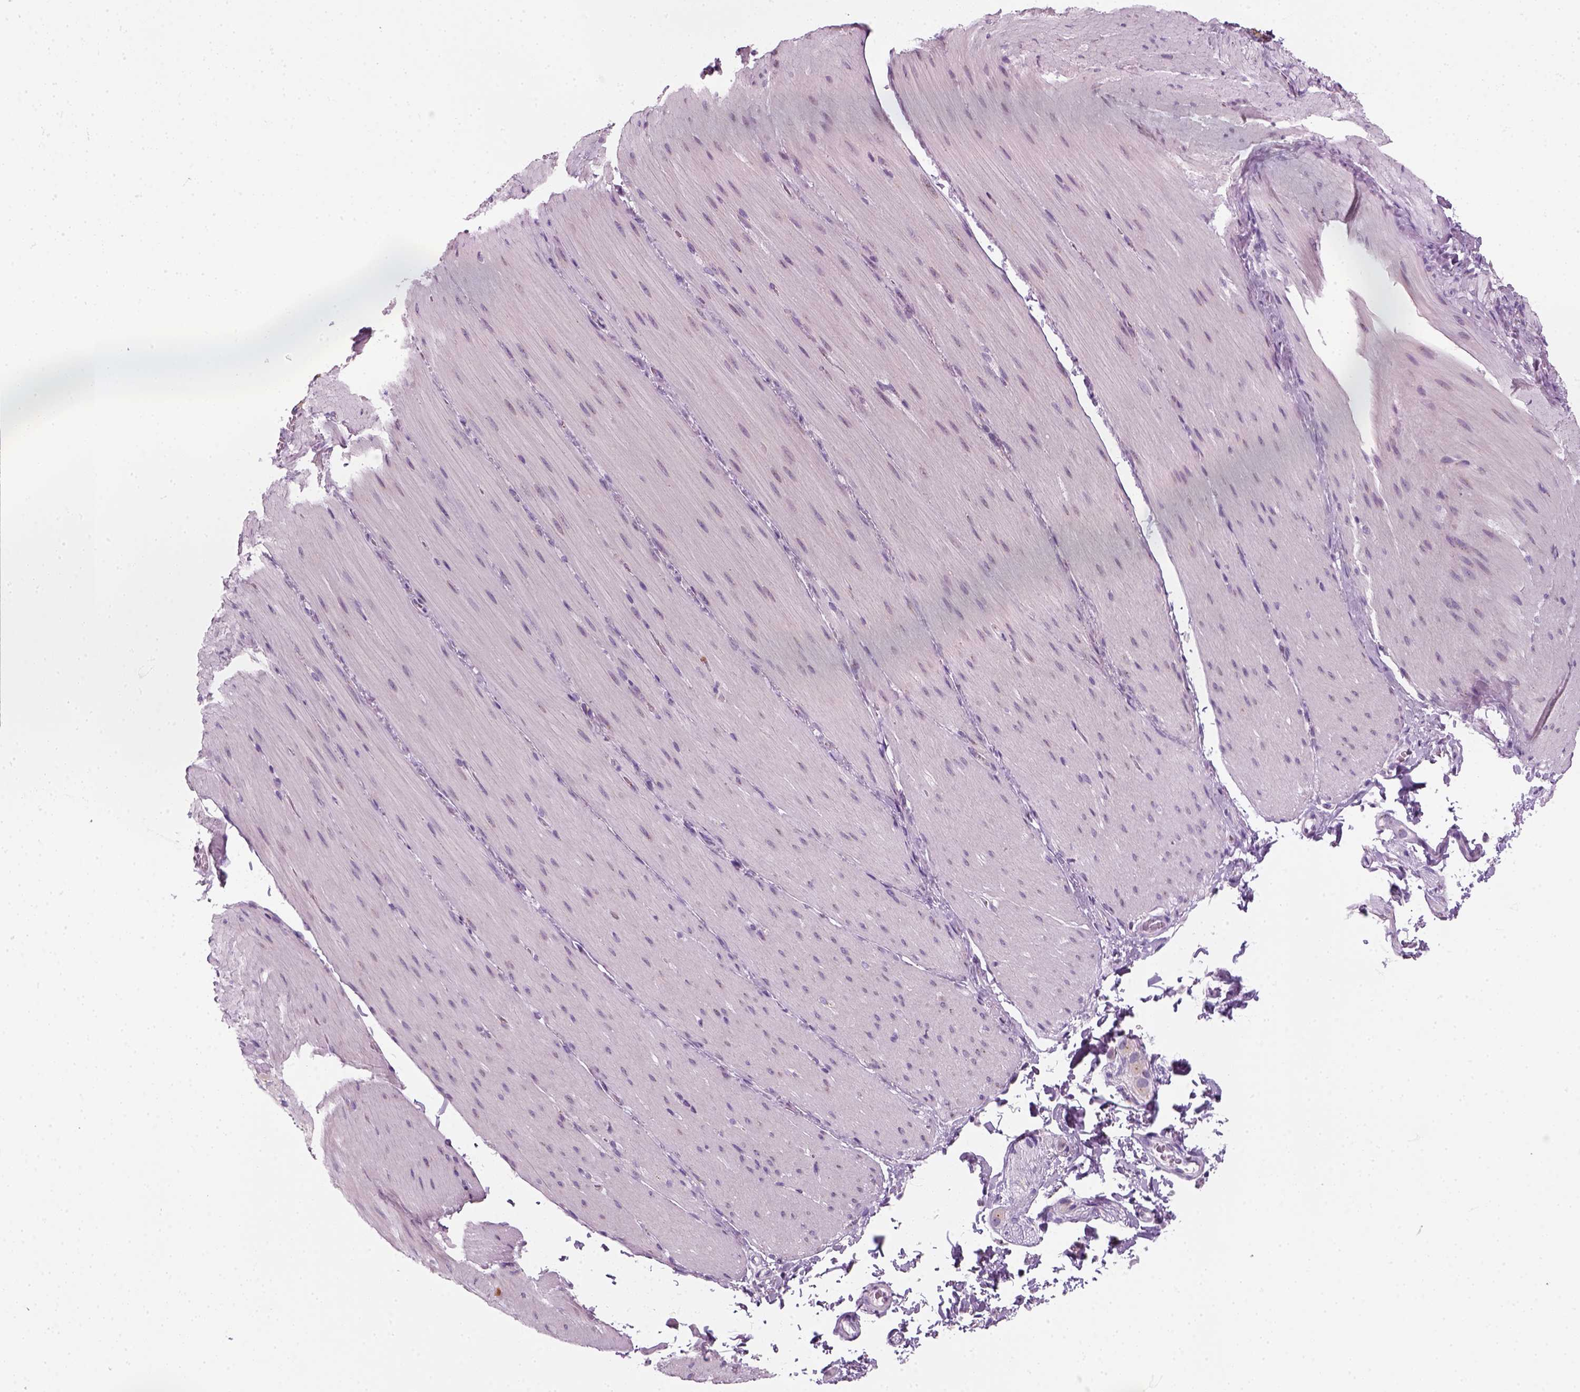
{"staining": {"intensity": "negative", "quantity": "none", "location": "none"}, "tissue": "smooth muscle", "cell_type": "Smooth muscle cells", "image_type": "normal", "snomed": [{"axis": "morphology", "description": "Normal tissue, NOS"}, {"axis": "topography", "description": "Smooth muscle"}, {"axis": "topography", "description": "Colon"}], "caption": "Immunohistochemistry (IHC) photomicrograph of normal human smooth muscle stained for a protein (brown), which demonstrates no expression in smooth muscle cells.", "gene": "IL4", "patient": {"sex": "male", "age": 73}}